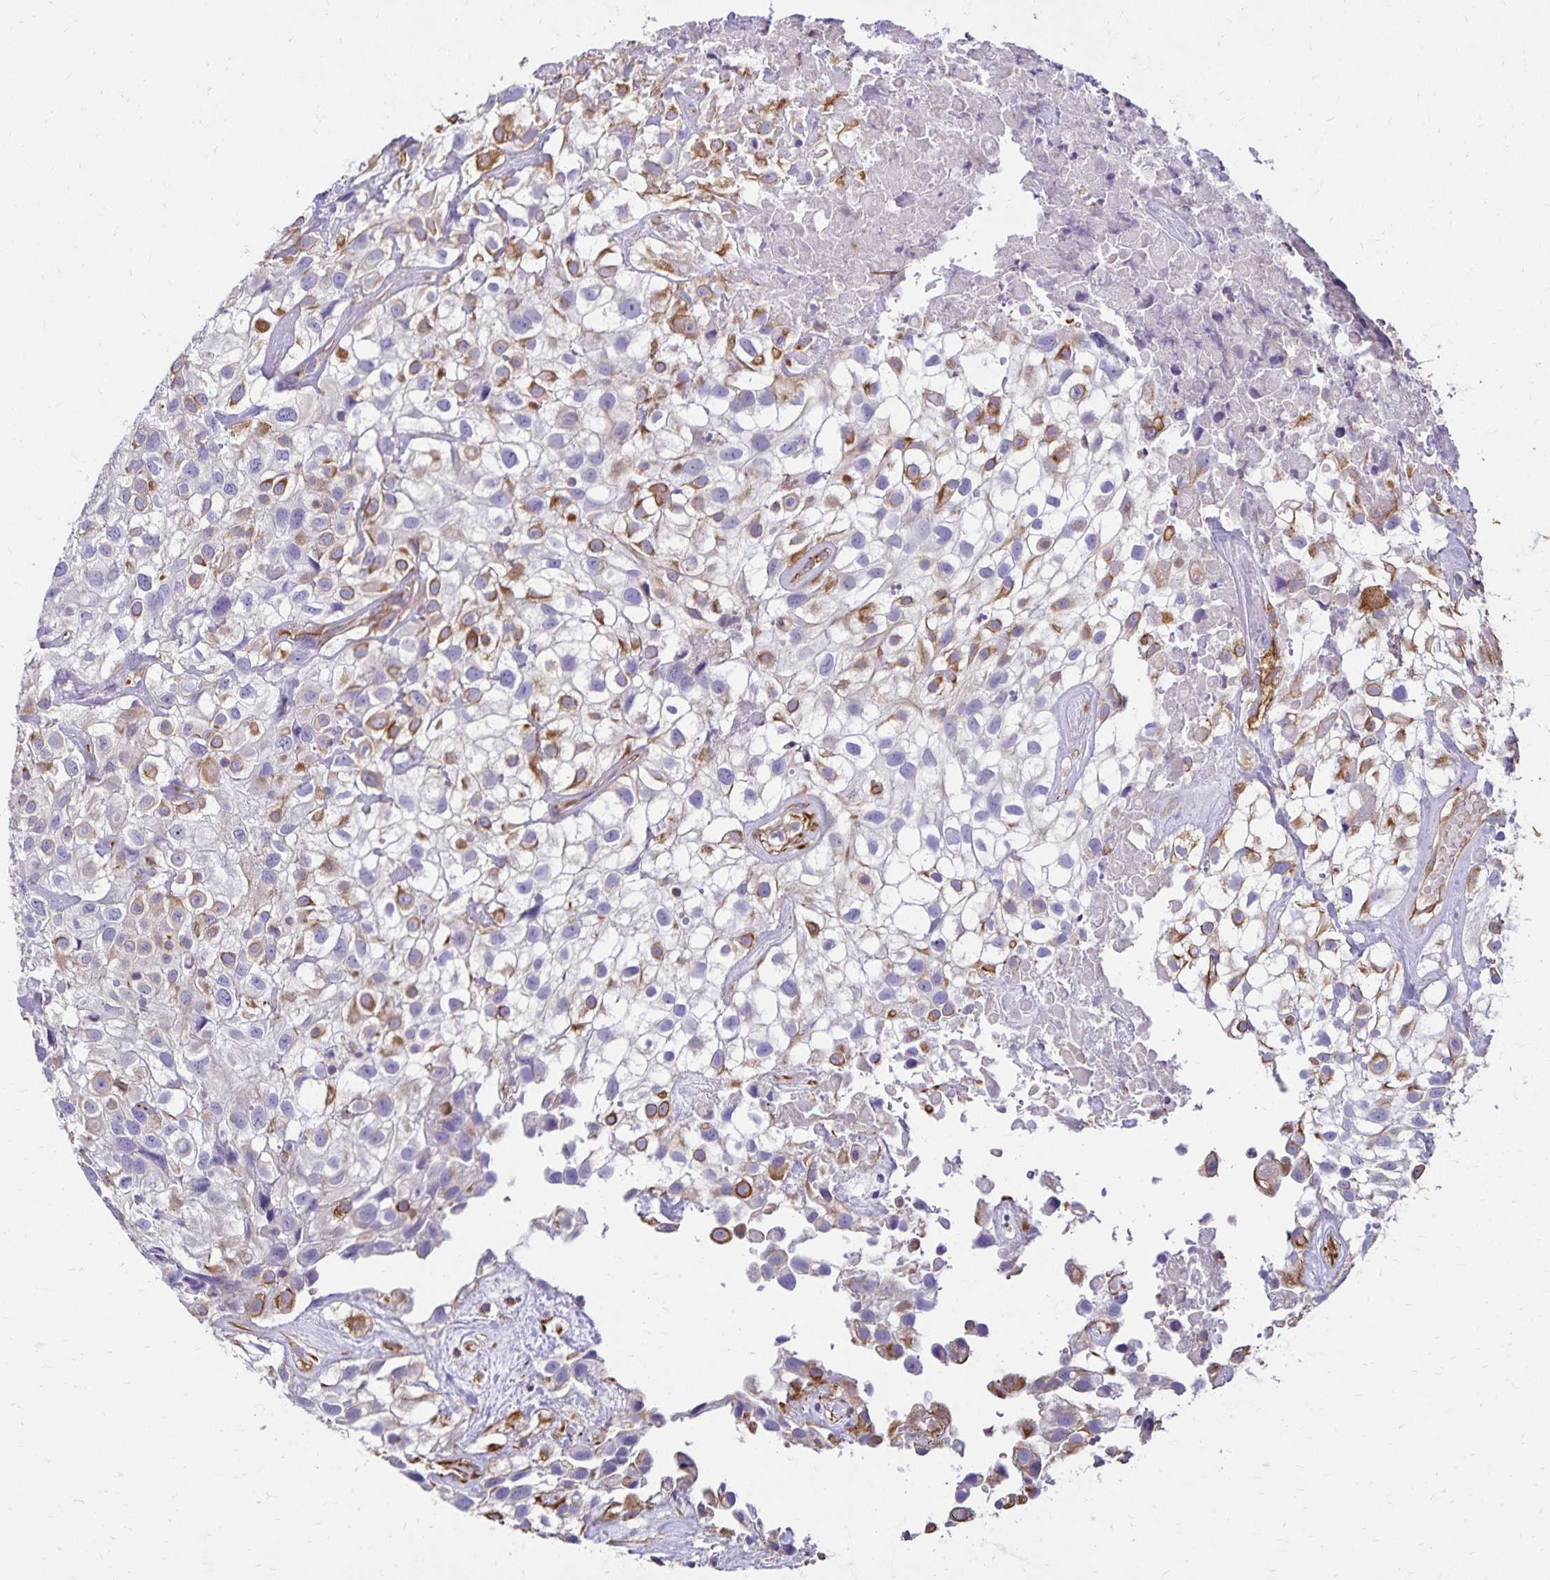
{"staining": {"intensity": "moderate", "quantity": "25%-75%", "location": "cytoplasmic/membranous"}, "tissue": "urothelial cancer", "cell_type": "Tumor cells", "image_type": "cancer", "snomed": [{"axis": "morphology", "description": "Urothelial carcinoma, High grade"}, {"axis": "topography", "description": "Urinary bladder"}], "caption": "The histopathology image reveals staining of urothelial cancer, revealing moderate cytoplasmic/membranous protein staining (brown color) within tumor cells.", "gene": "TRPV6", "patient": {"sex": "male", "age": 56}}